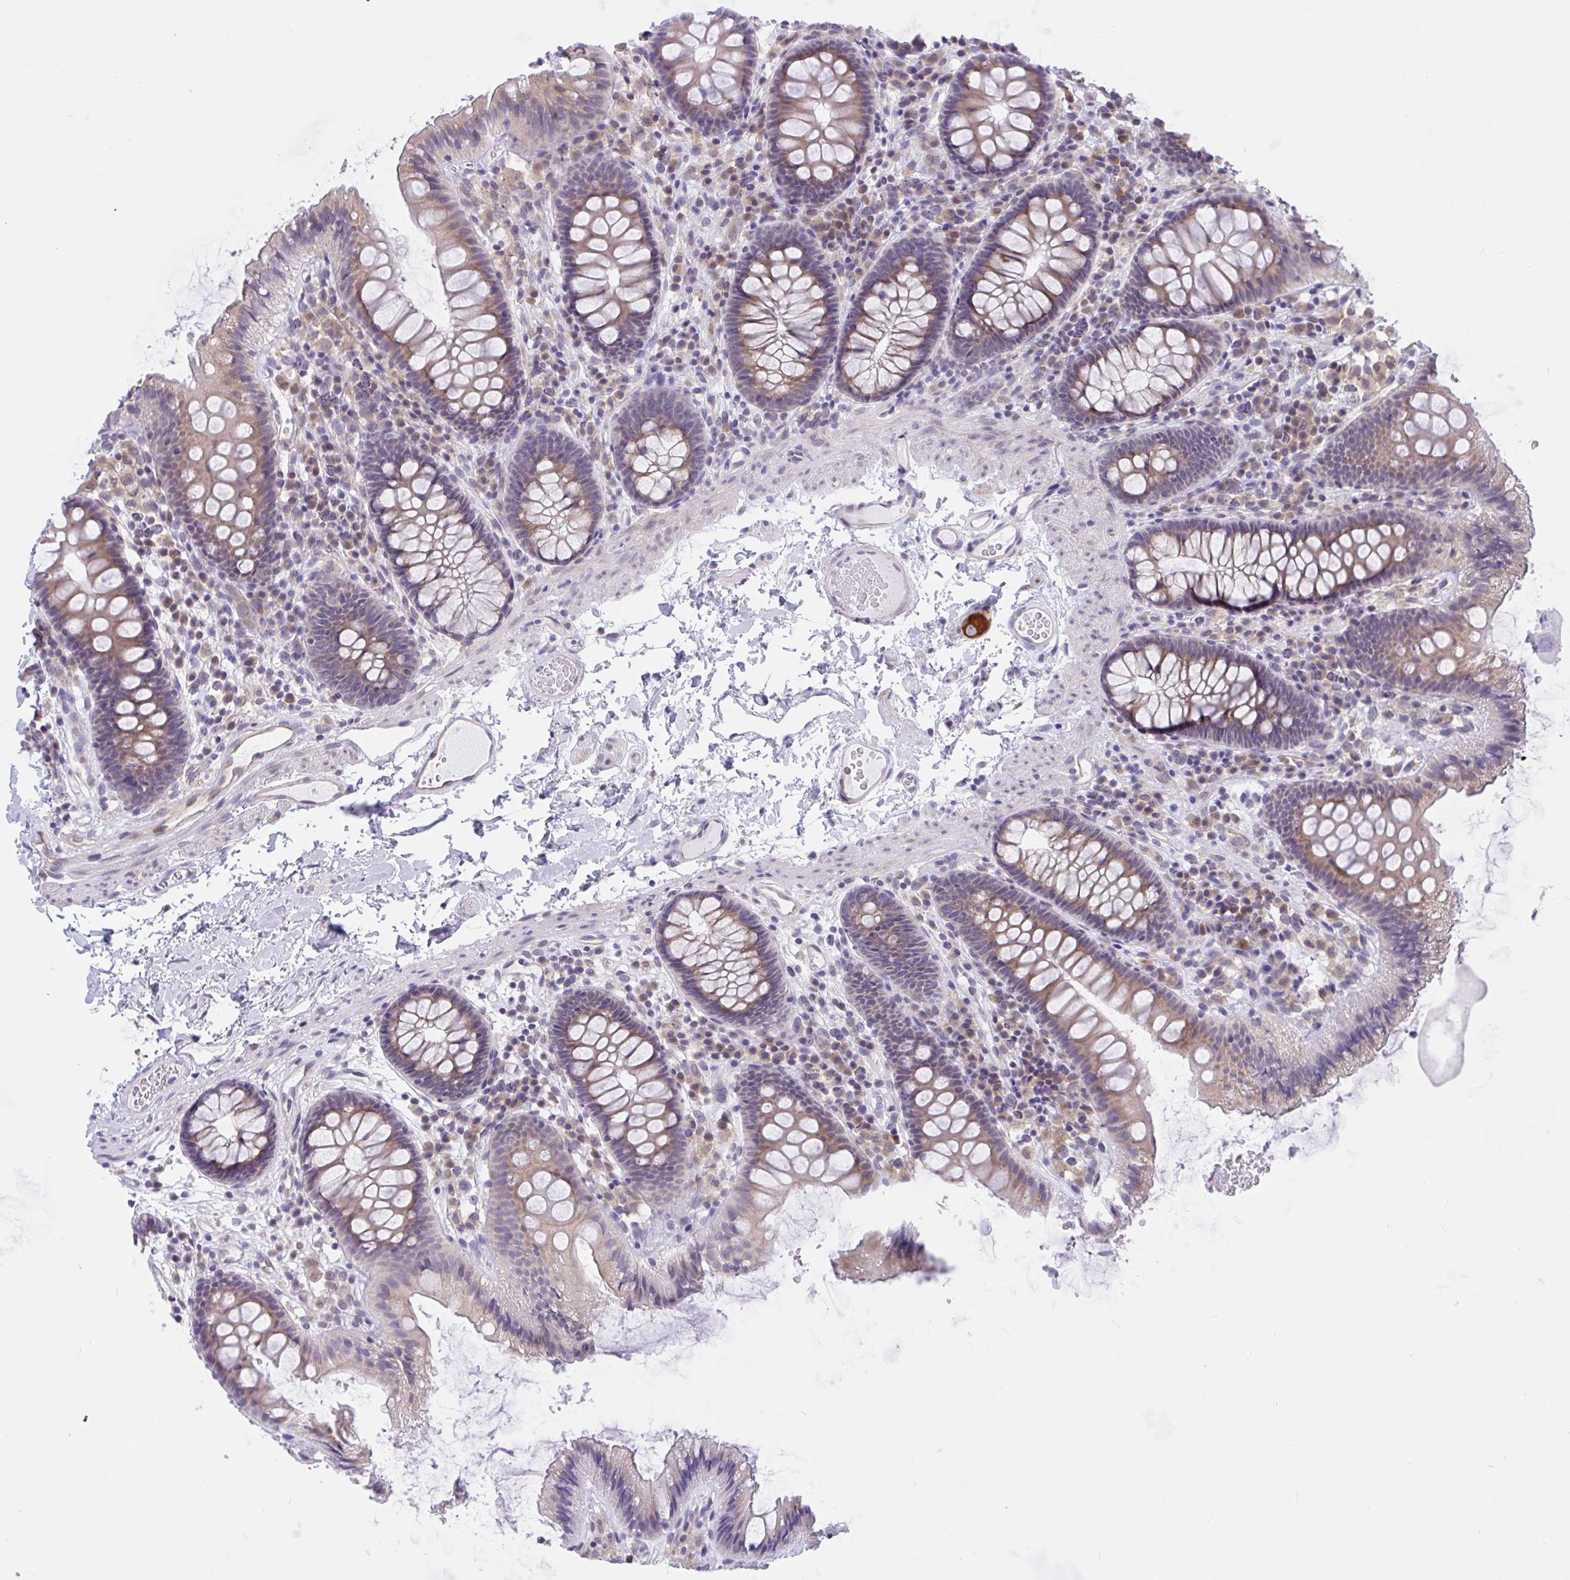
{"staining": {"intensity": "weak", "quantity": "<25%", "location": "cytoplasmic/membranous"}, "tissue": "colon", "cell_type": "Endothelial cells", "image_type": "normal", "snomed": [{"axis": "morphology", "description": "Normal tissue, NOS"}, {"axis": "topography", "description": "Colon"}], "caption": "The IHC histopathology image has no significant positivity in endothelial cells of colon.", "gene": "CAMLG", "patient": {"sex": "male", "age": 84}}